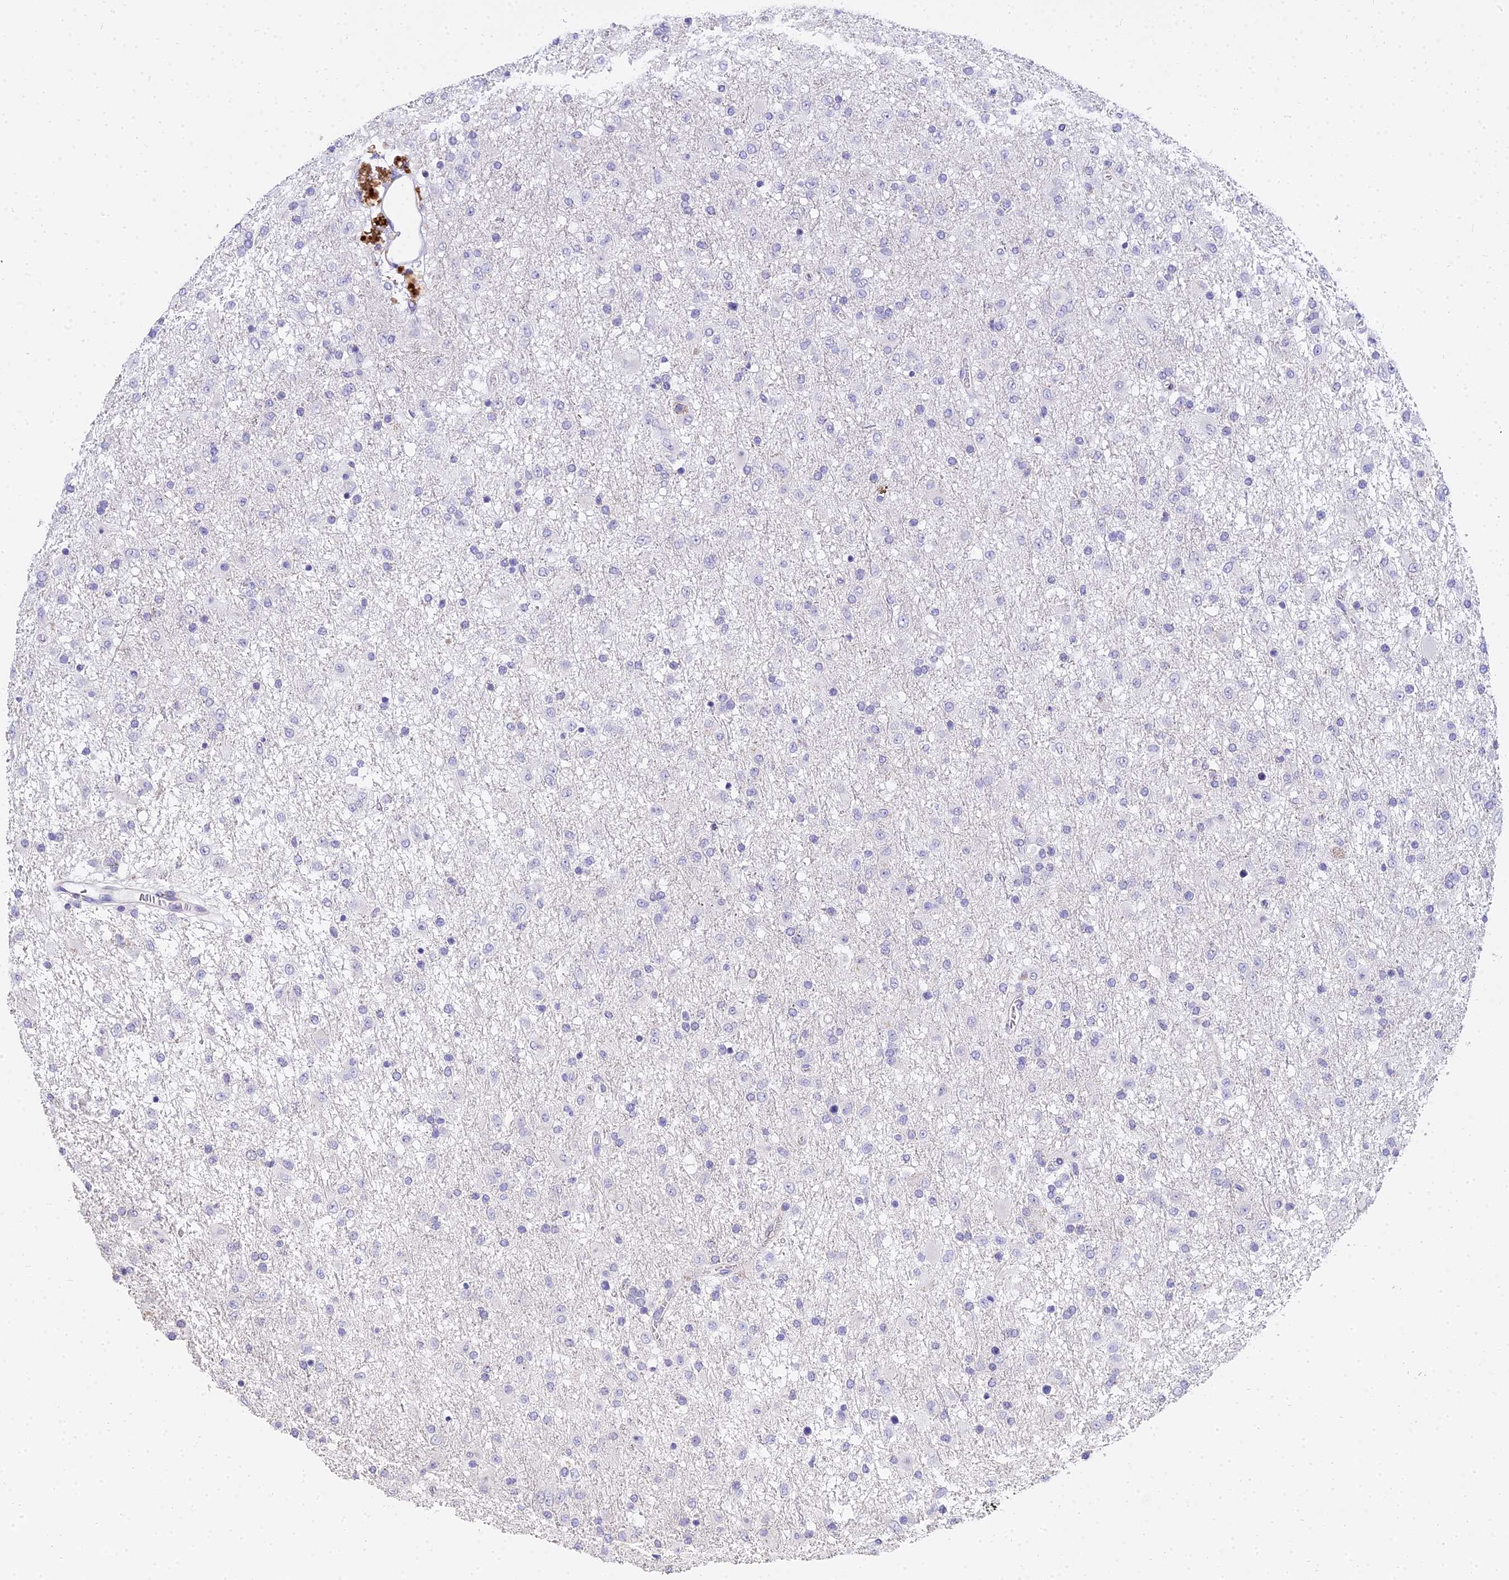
{"staining": {"intensity": "negative", "quantity": "none", "location": "none"}, "tissue": "glioma", "cell_type": "Tumor cells", "image_type": "cancer", "snomed": [{"axis": "morphology", "description": "Glioma, malignant, Low grade"}, {"axis": "topography", "description": "Brain"}], "caption": "Glioma was stained to show a protein in brown. There is no significant expression in tumor cells.", "gene": "VWC2L", "patient": {"sex": "male", "age": 65}}